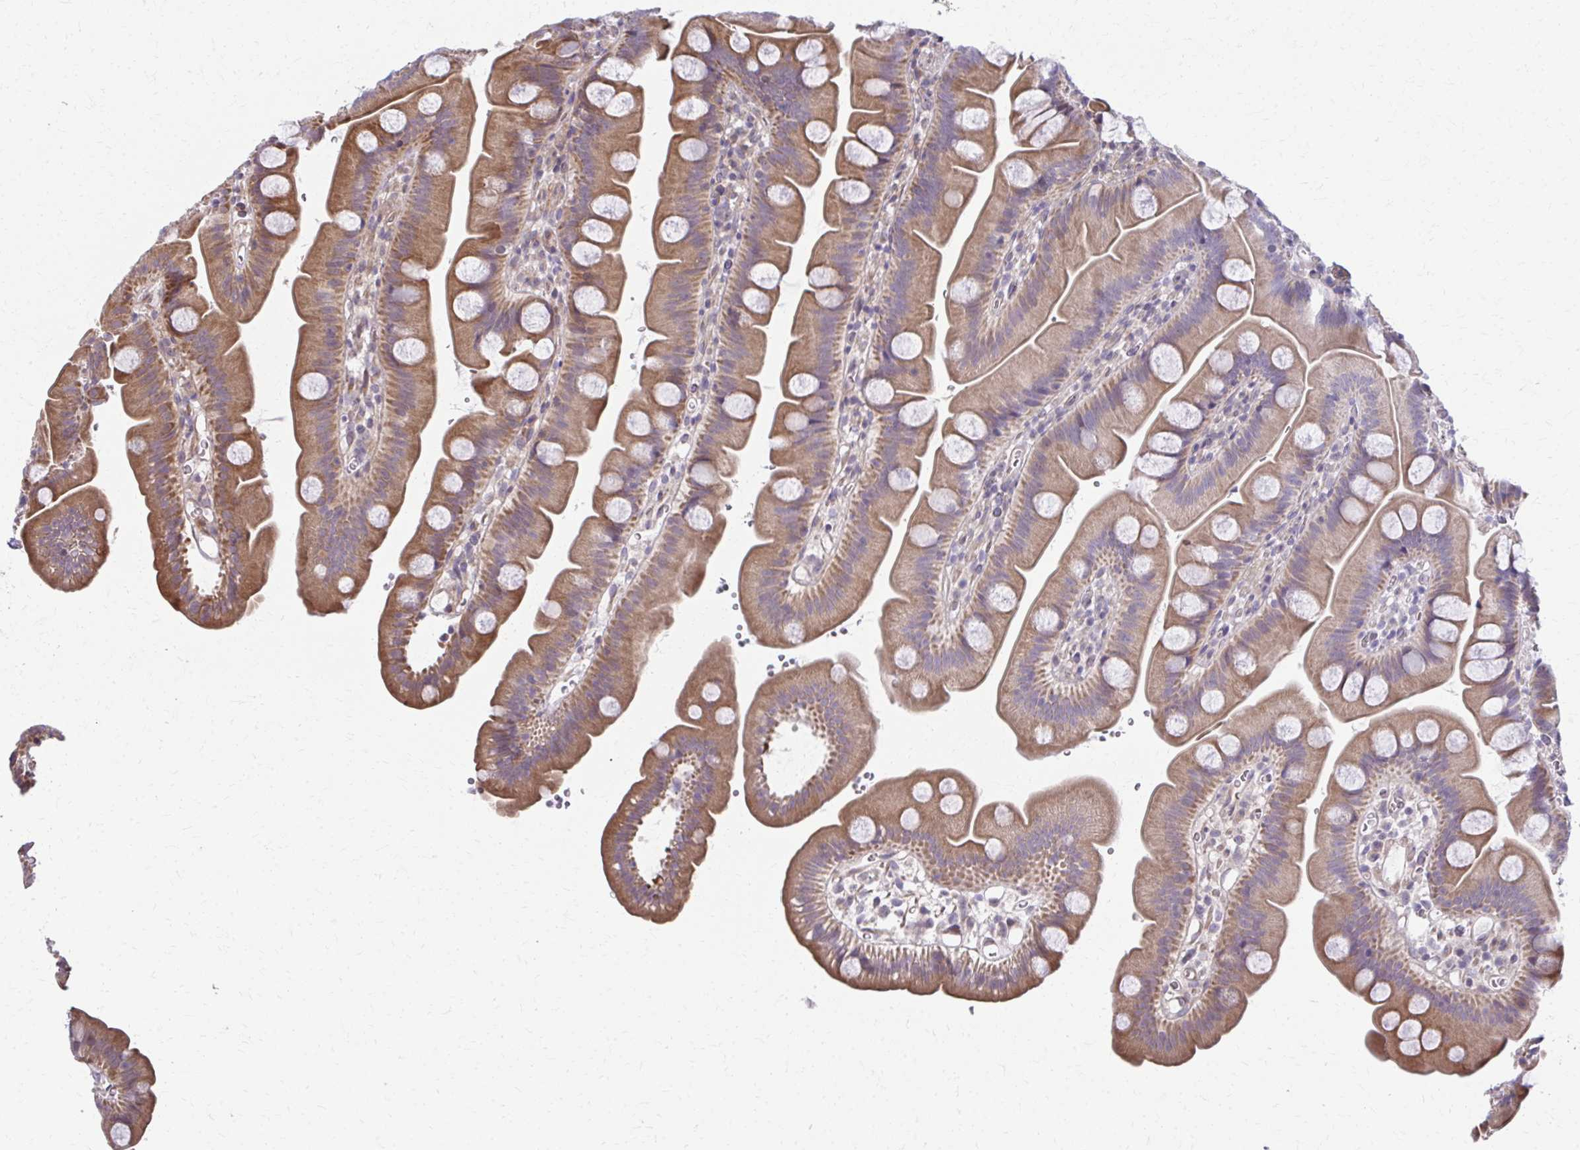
{"staining": {"intensity": "moderate", "quantity": ">75%", "location": "cytoplasmic/membranous"}, "tissue": "small intestine", "cell_type": "Glandular cells", "image_type": "normal", "snomed": [{"axis": "morphology", "description": "Normal tissue, NOS"}, {"axis": "topography", "description": "Small intestine"}], "caption": "Small intestine stained for a protein demonstrates moderate cytoplasmic/membranous positivity in glandular cells. The protein of interest is stained brown, and the nuclei are stained in blue (DAB IHC with brightfield microscopy, high magnification).", "gene": "MAF1", "patient": {"sex": "female", "age": 68}}